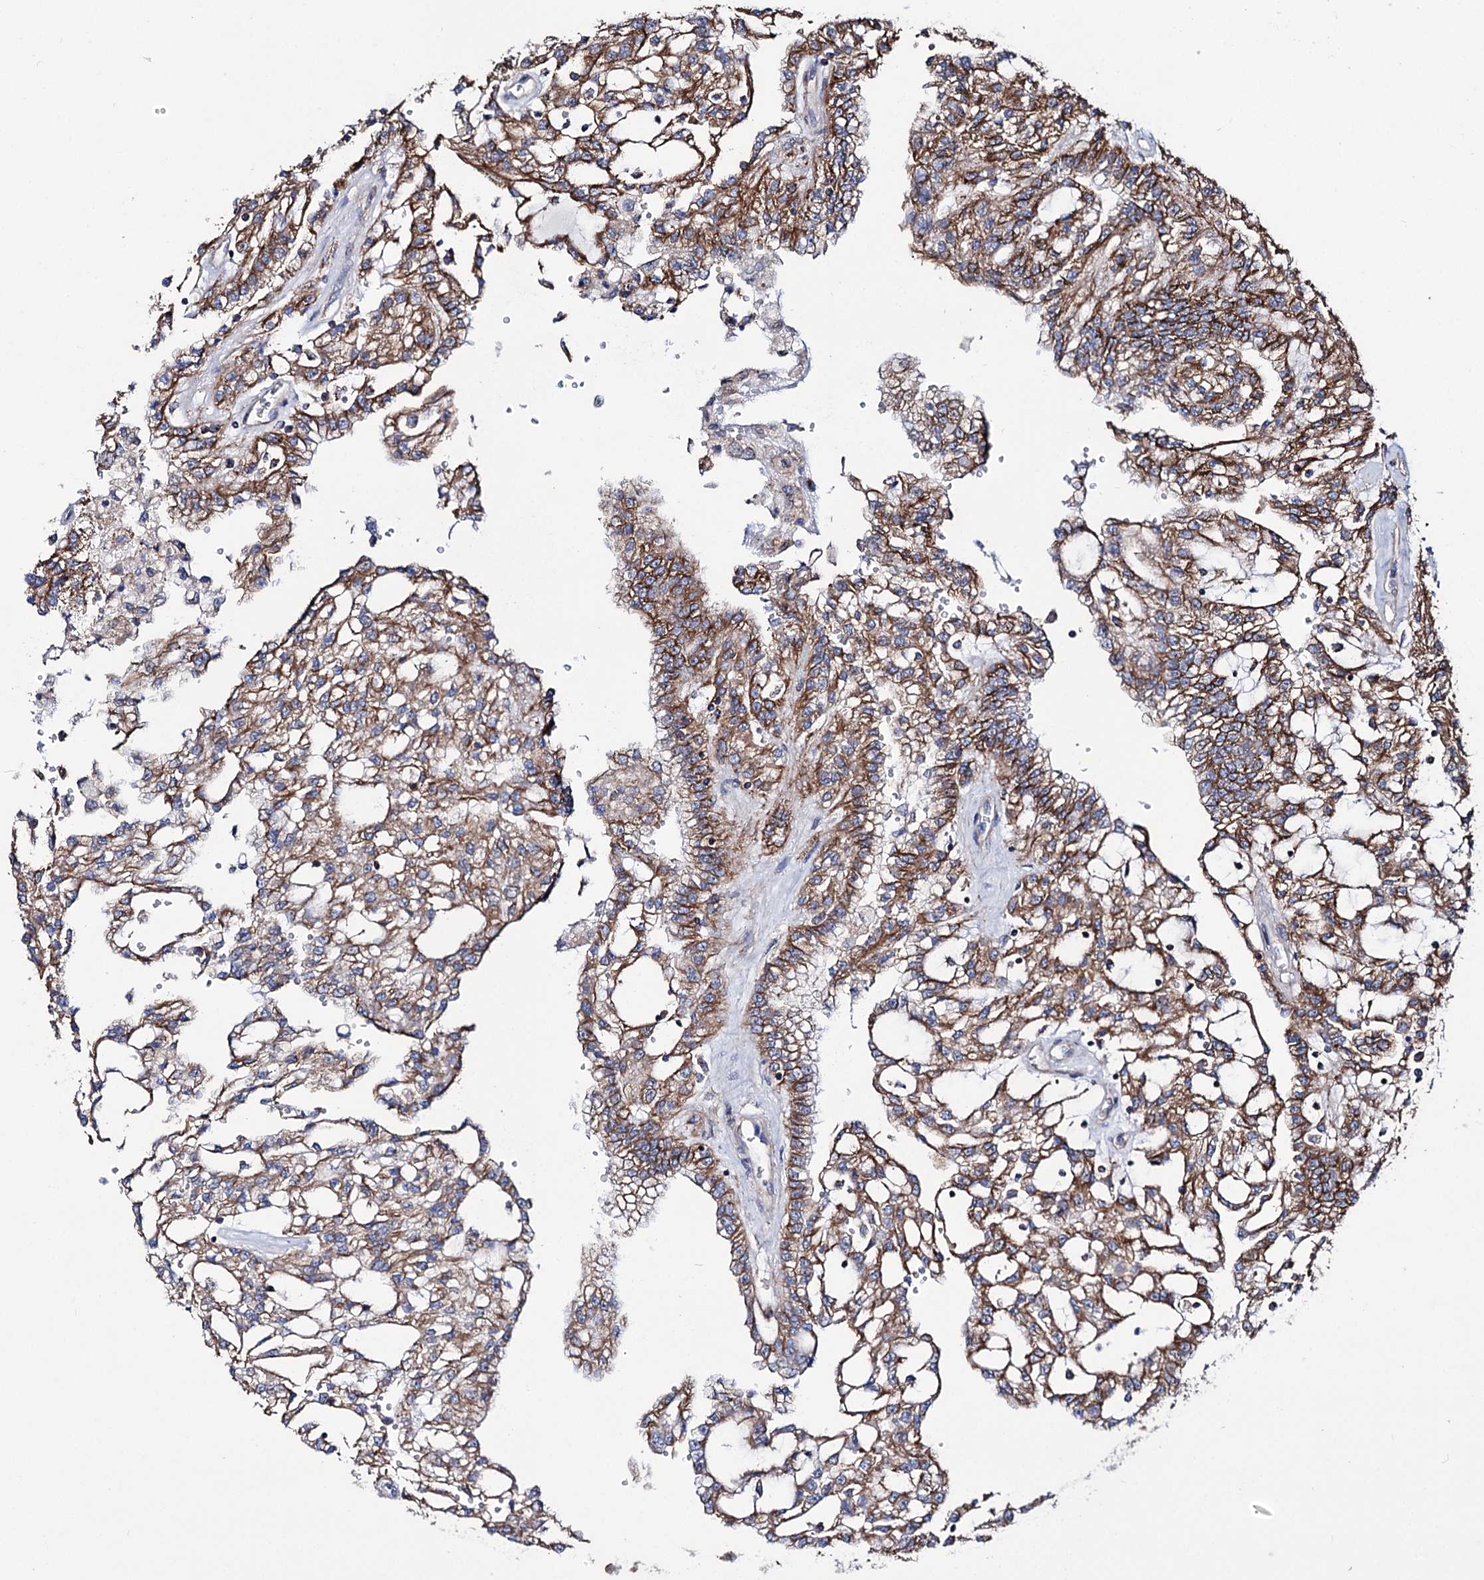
{"staining": {"intensity": "moderate", "quantity": "25%-75%", "location": "cytoplasmic/membranous"}, "tissue": "renal cancer", "cell_type": "Tumor cells", "image_type": "cancer", "snomed": [{"axis": "morphology", "description": "Adenocarcinoma, NOS"}, {"axis": "topography", "description": "Kidney"}], "caption": "Protein staining of renal cancer tissue displays moderate cytoplasmic/membranous staining in about 25%-75% of tumor cells.", "gene": "DEF6", "patient": {"sex": "male", "age": 63}}